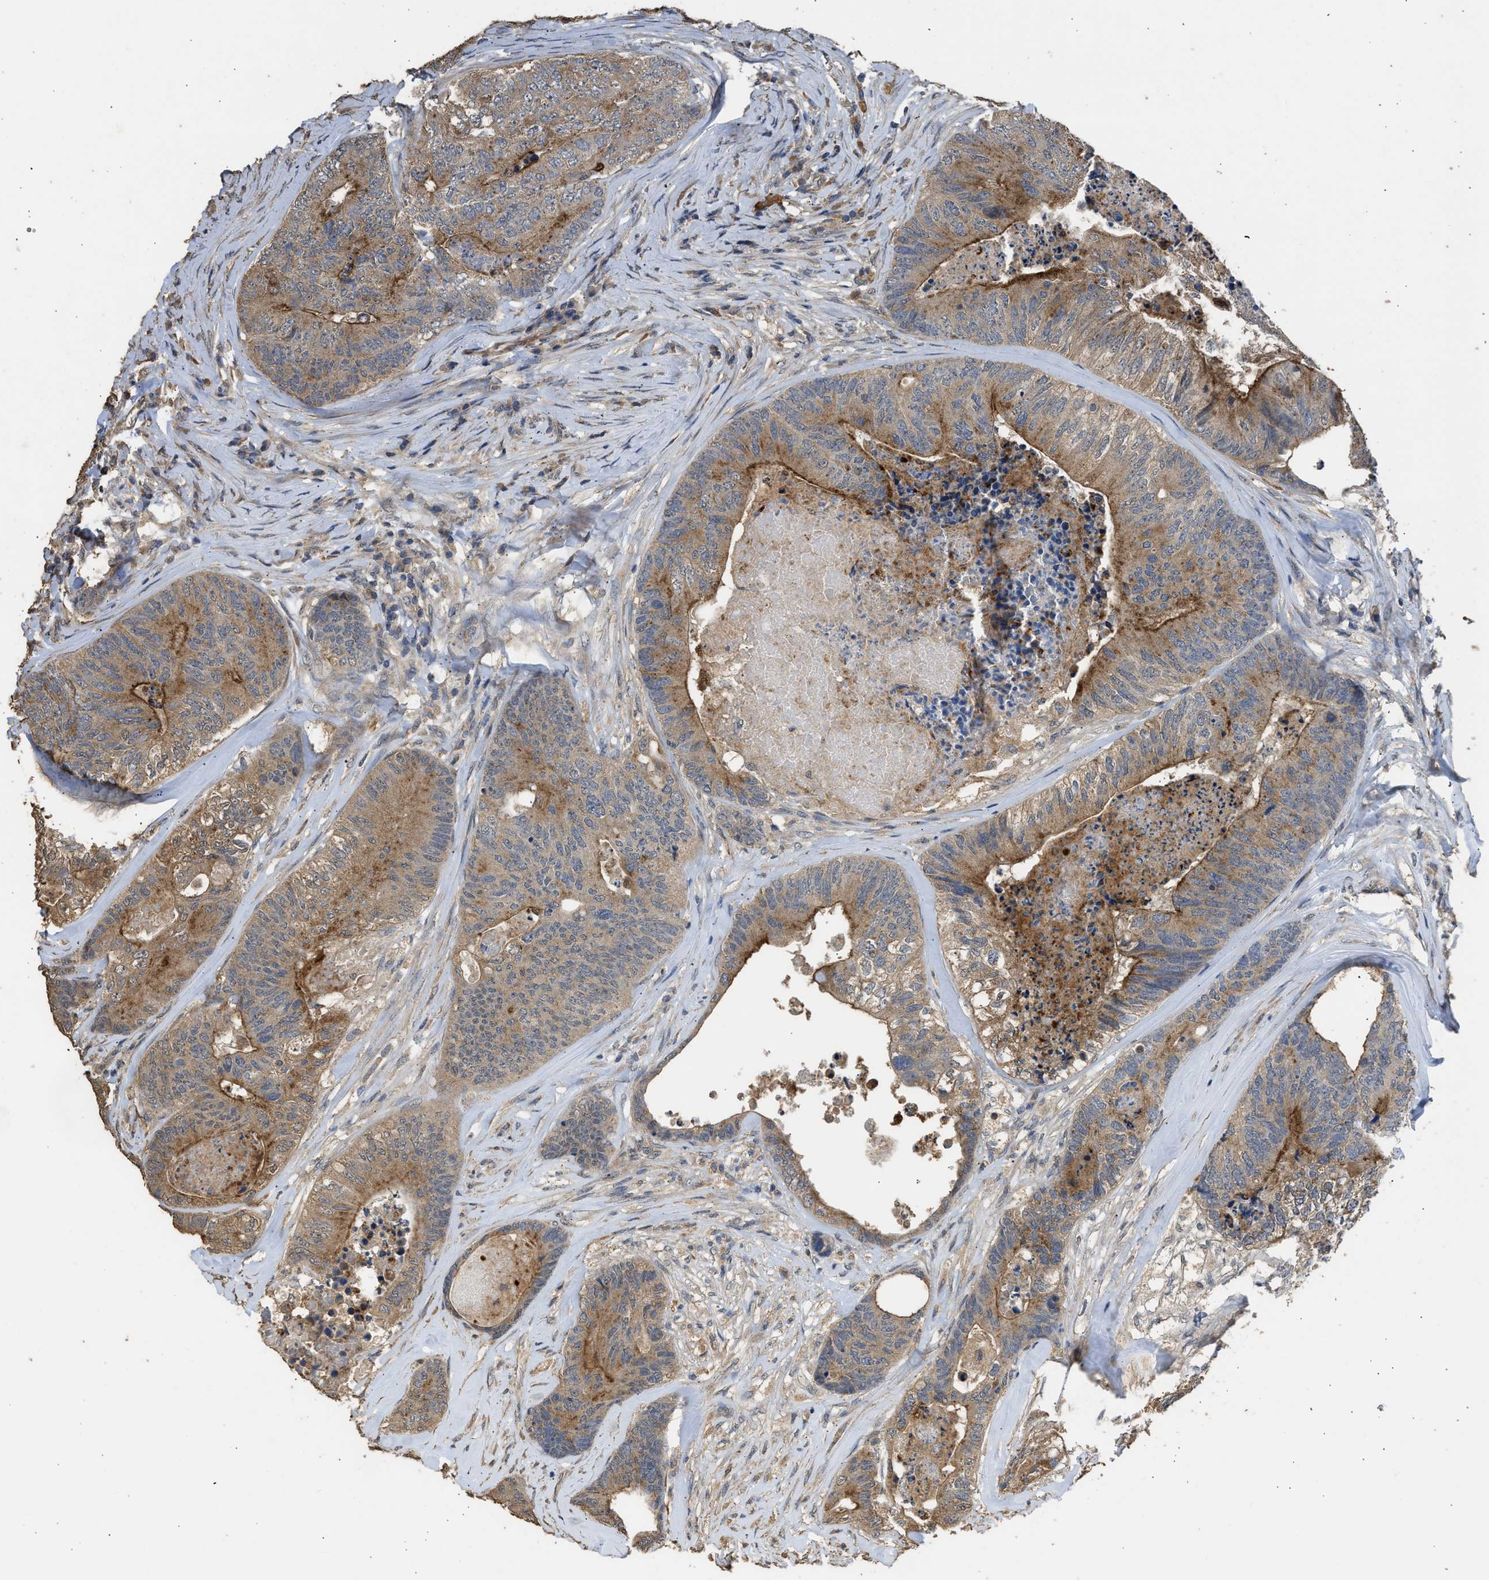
{"staining": {"intensity": "moderate", "quantity": ">75%", "location": "cytoplasmic/membranous"}, "tissue": "colorectal cancer", "cell_type": "Tumor cells", "image_type": "cancer", "snomed": [{"axis": "morphology", "description": "Adenocarcinoma, NOS"}, {"axis": "topography", "description": "Colon"}], "caption": "Protein analysis of adenocarcinoma (colorectal) tissue exhibits moderate cytoplasmic/membranous positivity in approximately >75% of tumor cells.", "gene": "SPINT2", "patient": {"sex": "female", "age": 67}}